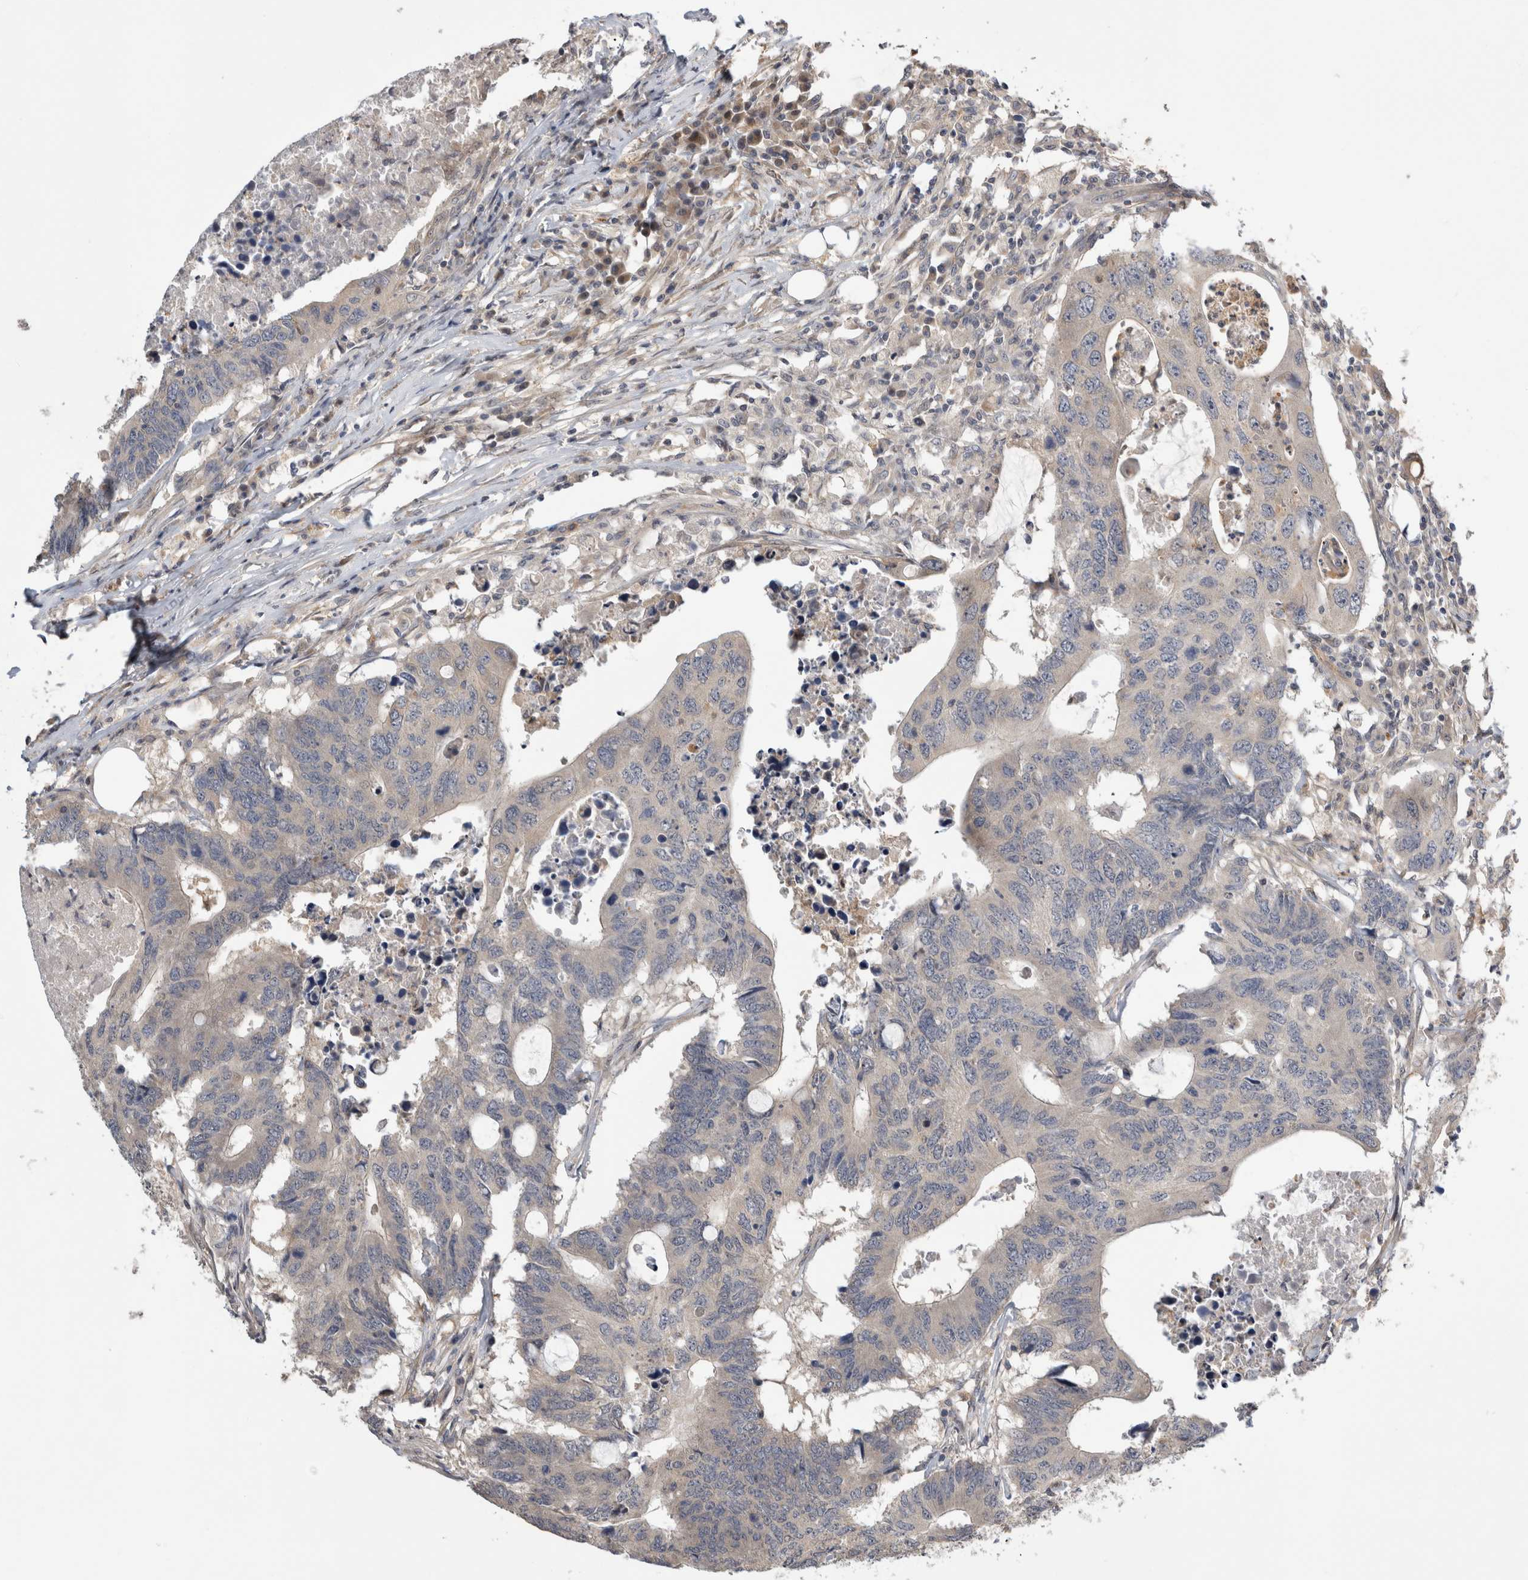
{"staining": {"intensity": "negative", "quantity": "none", "location": "none"}, "tissue": "colorectal cancer", "cell_type": "Tumor cells", "image_type": "cancer", "snomed": [{"axis": "morphology", "description": "Adenocarcinoma, NOS"}, {"axis": "topography", "description": "Colon"}], "caption": "DAB immunohistochemical staining of adenocarcinoma (colorectal) reveals no significant staining in tumor cells.", "gene": "PGM1", "patient": {"sex": "male", "age": 71}}